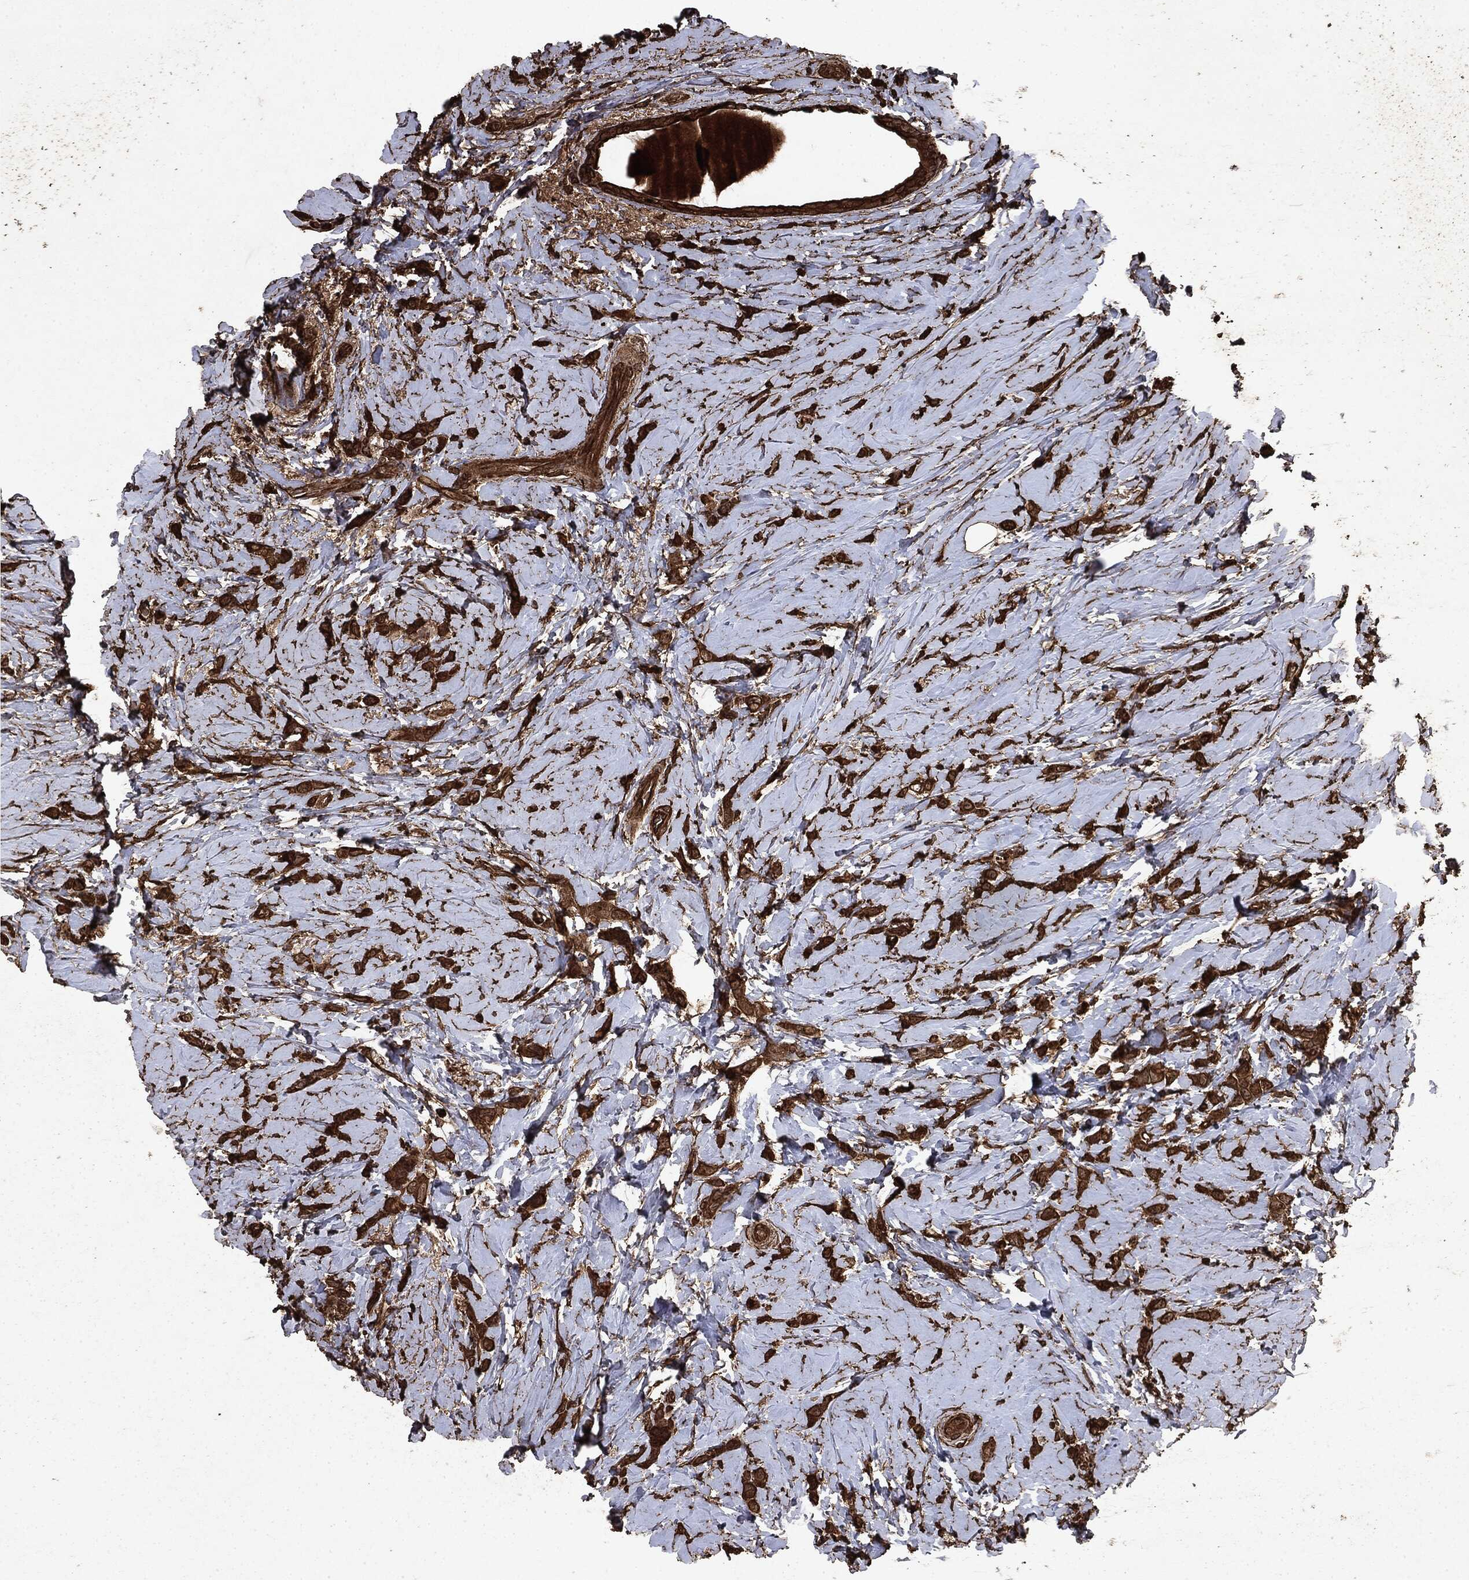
{"staining": {"intensity": "strong", "quantity": ">75%", "location": "cytoplasmic/membranous"}, "tissue": "breast cancer", "cell_type": "Tumor cells", "image_type": "cancer", "snomed": [{"axis": "morphology", "description": "Lobular carcinoma"}, {"axis": "topography", "description": "Breast"}], "caption": "The photomicrograph demonstrates immunohistochemical staining of breast lobular carcinoma. There is strong cytoplasmic/membranous positivity is present in about >75% of tumor cells.", "gene": "ARAF", "patient": {"sex": "female", "age": 66}}